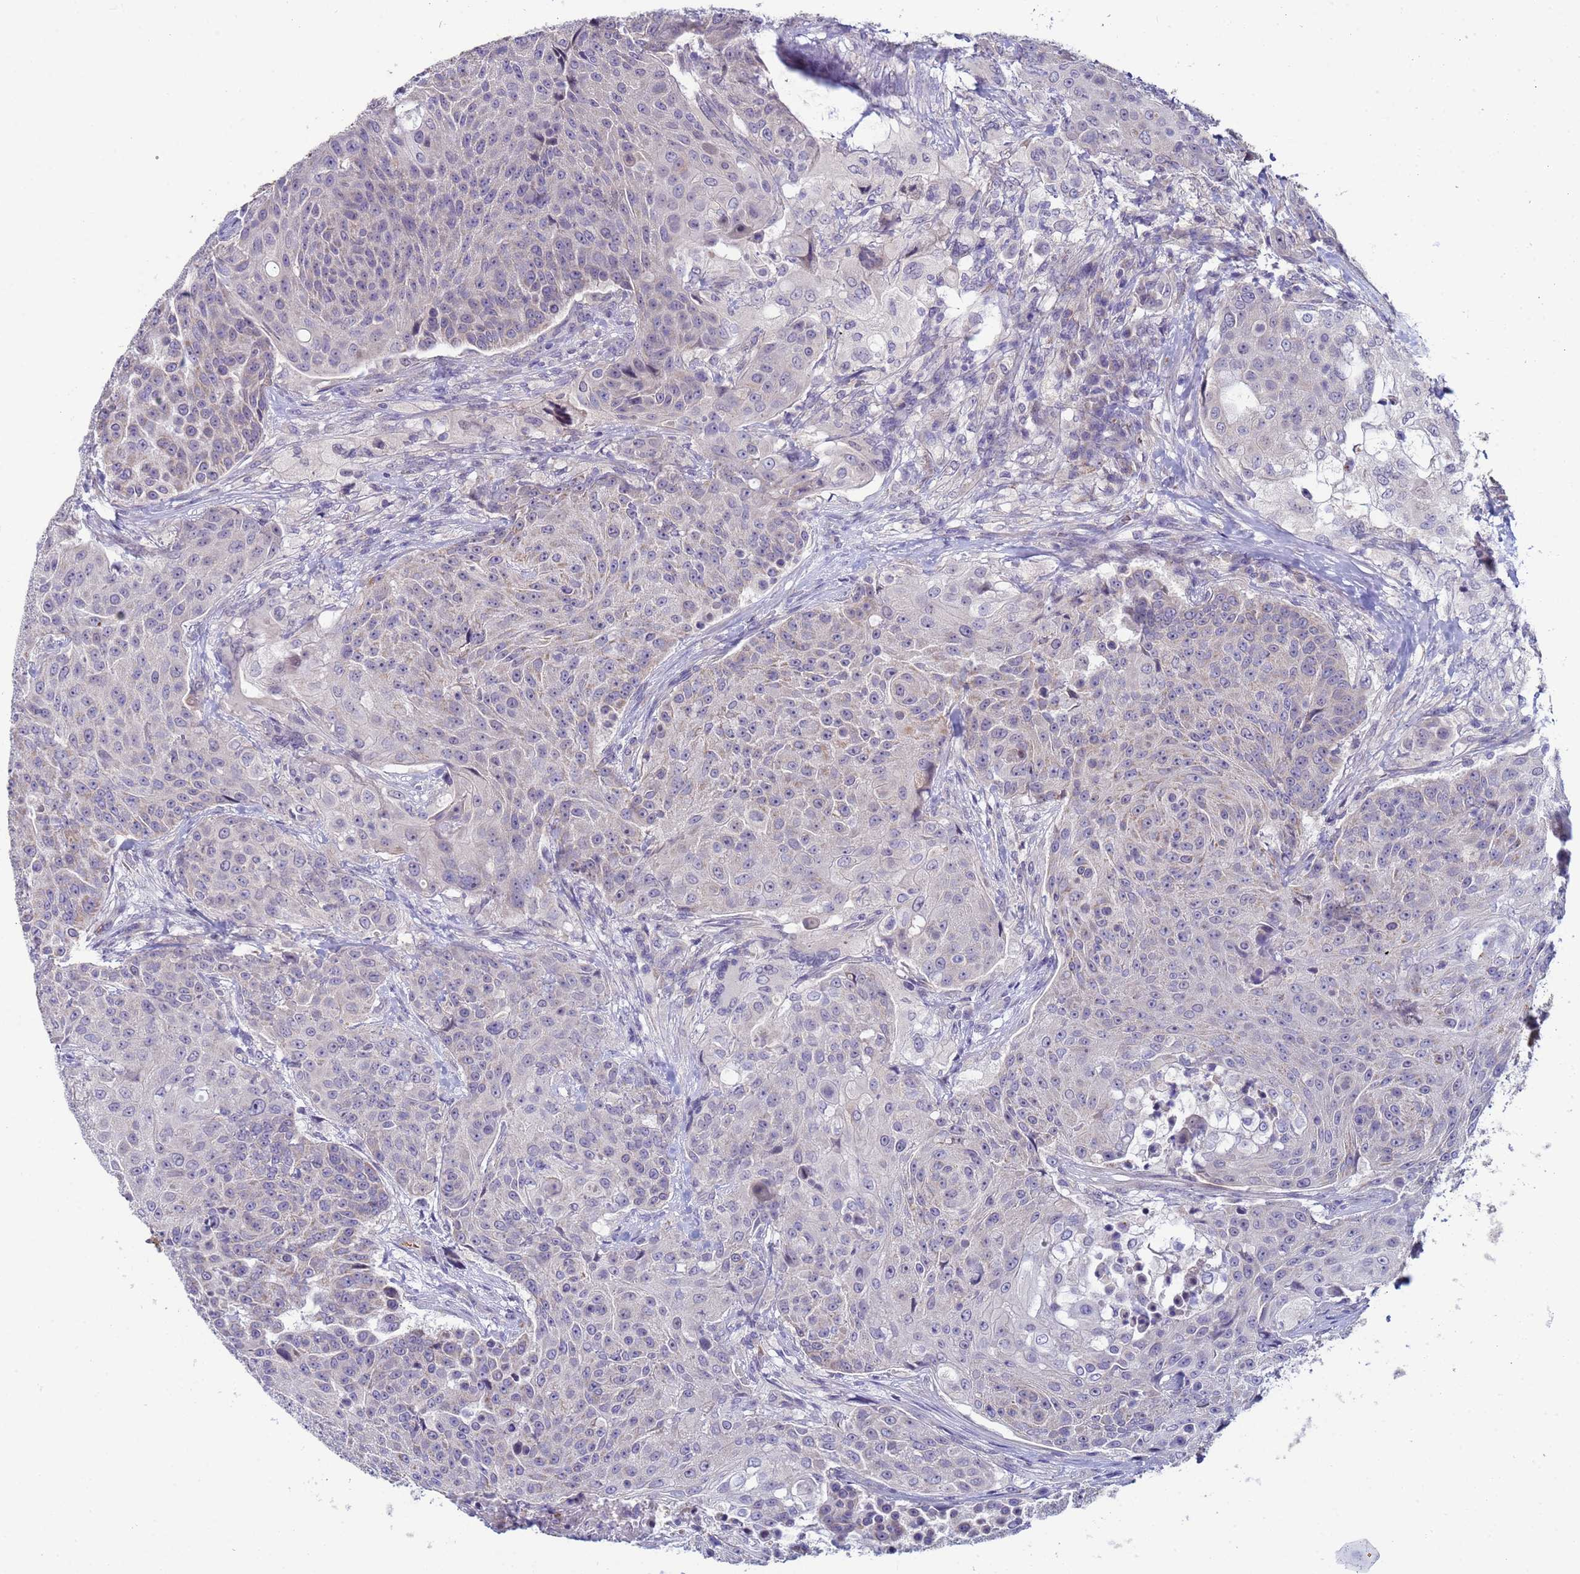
{"staining": {"intensity": "weak", "quantity": "<25%", "location": "cytoplasmic/membranous"}, "tissue": "urothelial cancer", "cell_type": "Tumor cells", "image_type": "cancer", "snomed": [{"axis": "morphology", "description": "Urothelial carcinoma, High grade"}, {"axis": "topography", "description": "Urinary bladder"}], "caption": "Immunohistochemistry (IHC) of human urothelial cancer shows no staining in tumor cells. (Brightfield microscopy of DAB (3,3'-diaminobenzidine) immunohistochemistry (IHC) at high magnification).", "gene": "CLHC1", "patient": {"sex": "female", "age": 63}}